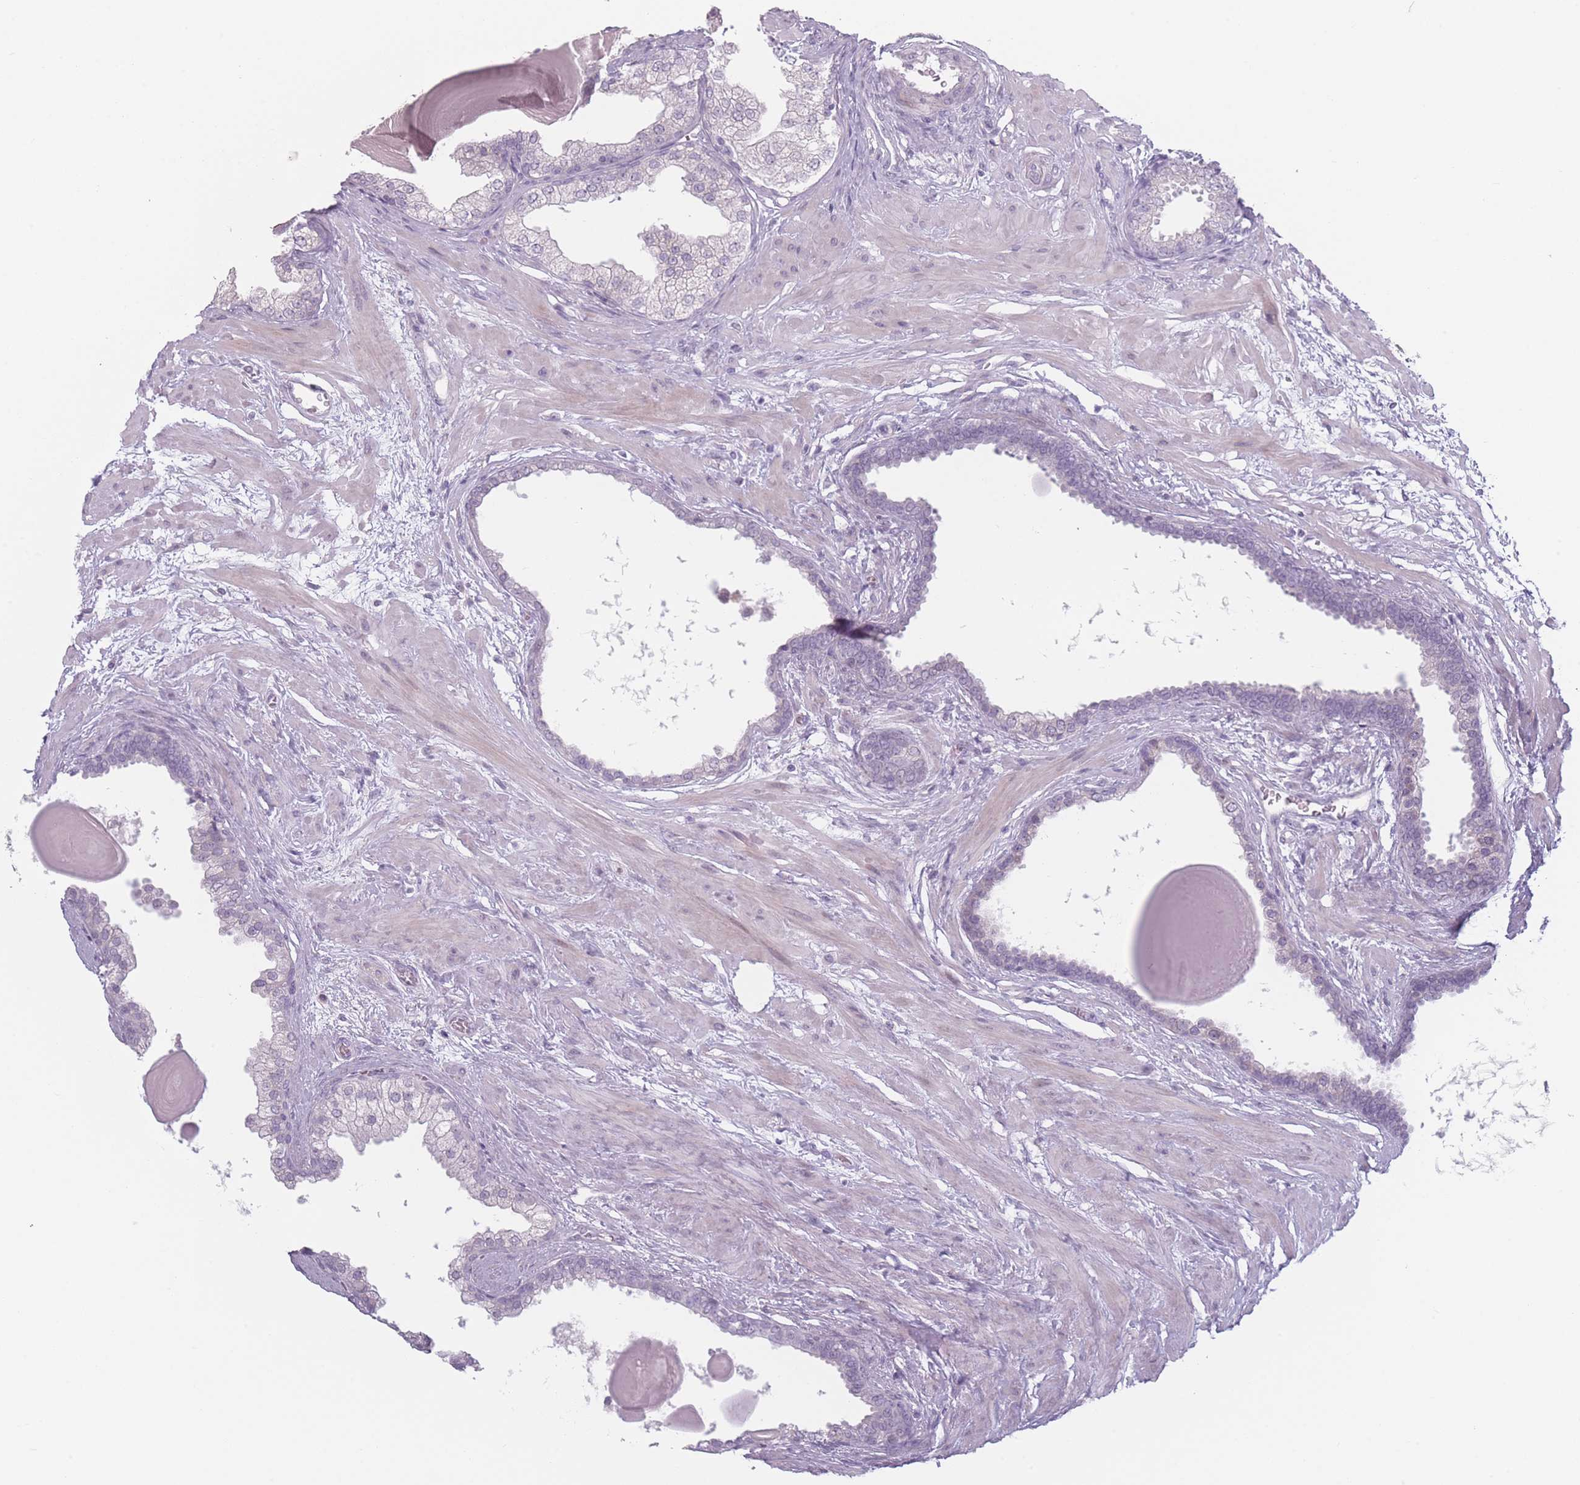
{"staining": {"intensity": "negative", "quantity": "none", "location": "none"}, "tissue": "prostate", "cell_type": "Glandular cells", "image_type": "normal", "snomed": [{"axis": "morphology", "description": "Normal tissue, NOS"}, {"axis": "topography", "description": "Prostate"}], "caption": "Glandular cells show no significant protein expression in benign prostate. (Brightfield microscopy of DAB (3,3'-diaminobenzidine) immunohistochemistry (IHC) at high magnification).", "gene": "RASL10B", "patient": {"sex": "male", "age": 48}}